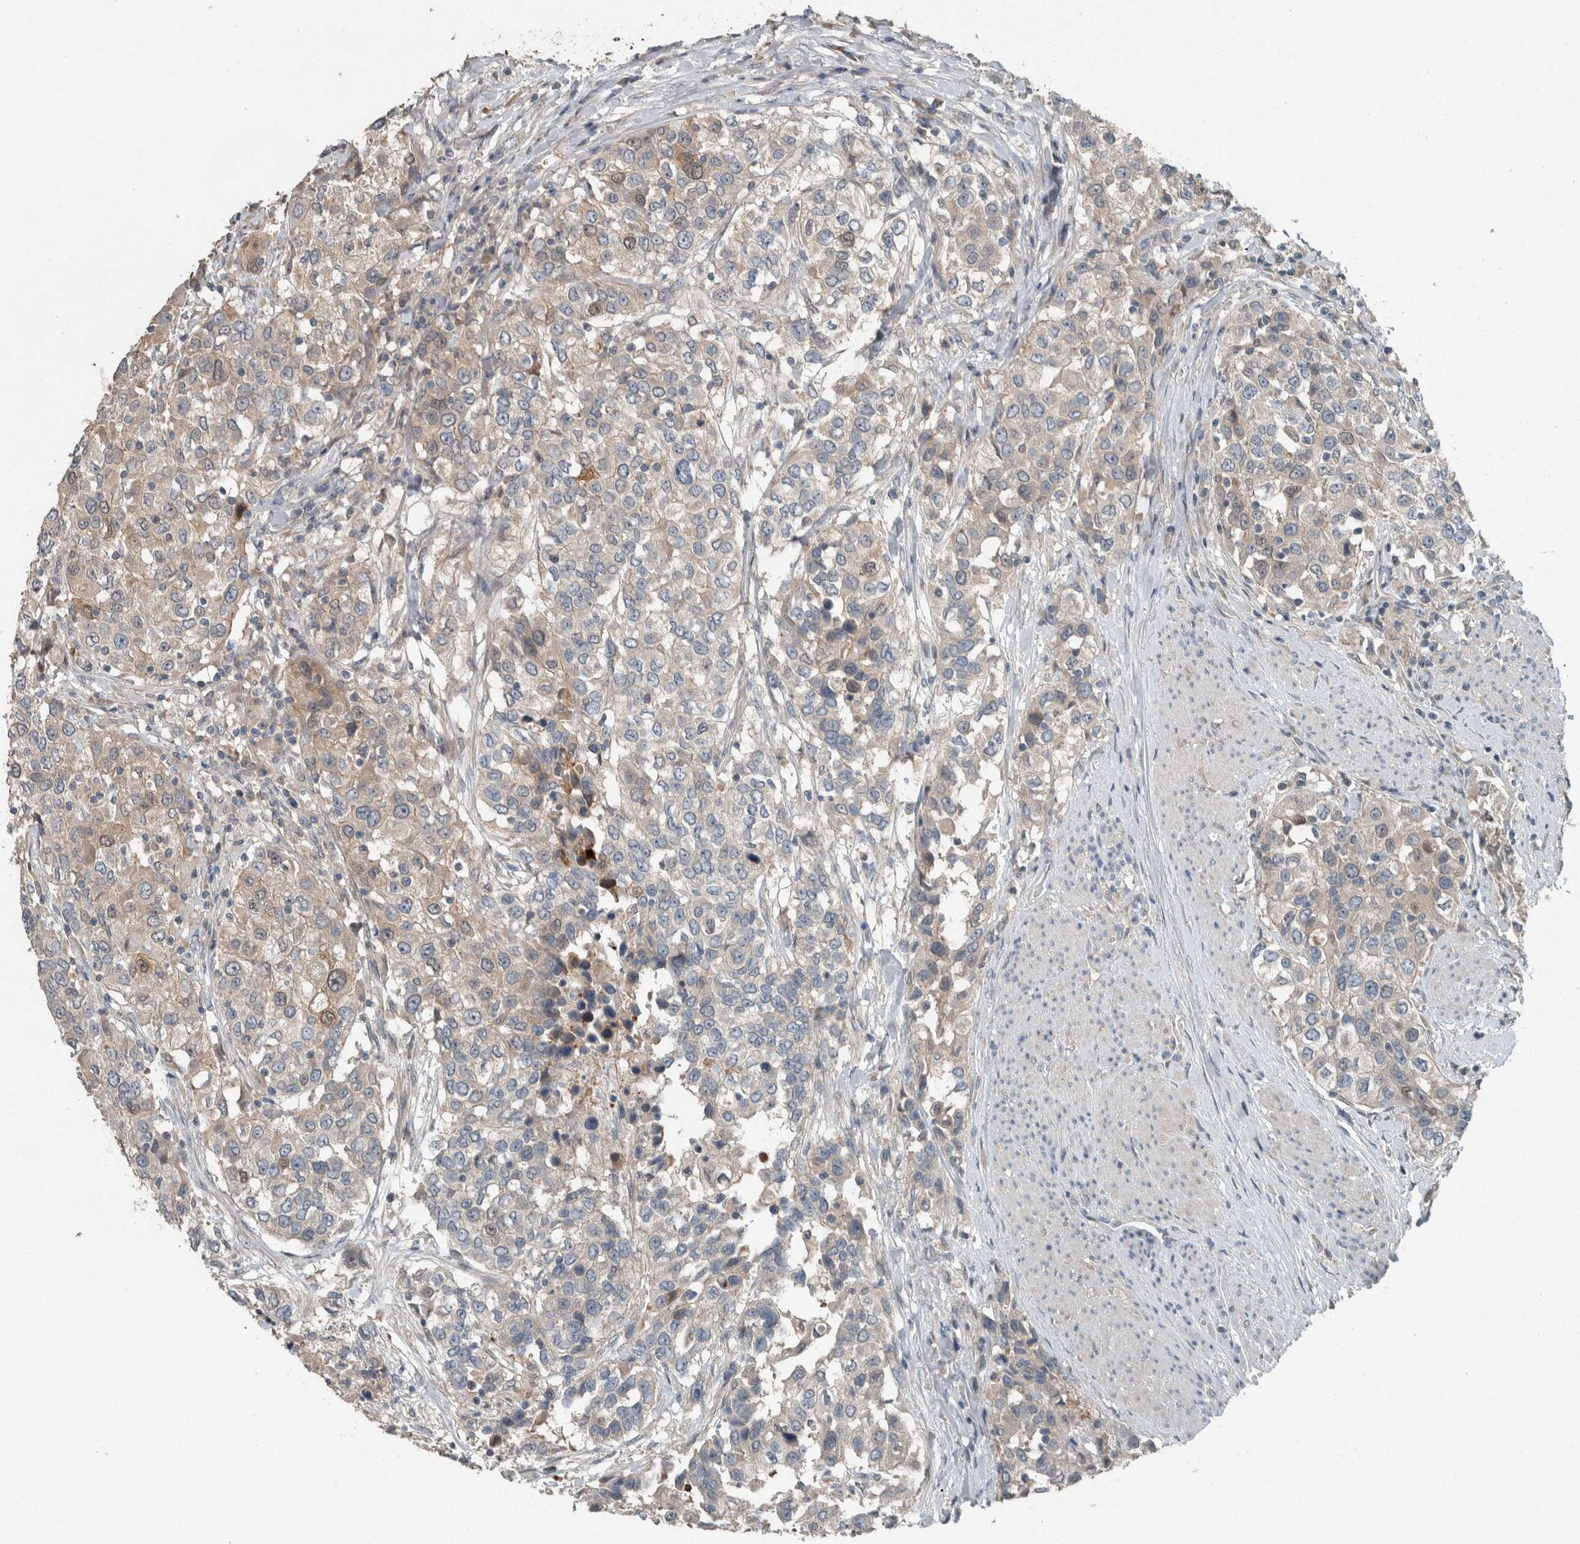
{"staining": {"intensity": "moderate", "quantity": "<25%", "location": "cytoplasmic/membranous,nuclear"}, "tissue": "urothelial cancer", "cell_type": "Tumor cells", "image_type": "cancer", "snomed": [{"axis": "morphology", "description": "Urothelial carcinoma, High grade"}, {"axis": "topography", "description": "Urinary bladder"}], "caption": "DAB (3,3'-diaminobenzidine) immunohistochemical staining of human urothelial cancer exhibits moderate cytoplasmic/membranous and nuclear protein staining in about <25% of tumor cells.", "gene": "KNTC1", "patient": {"sex": "female", "age": 80}}